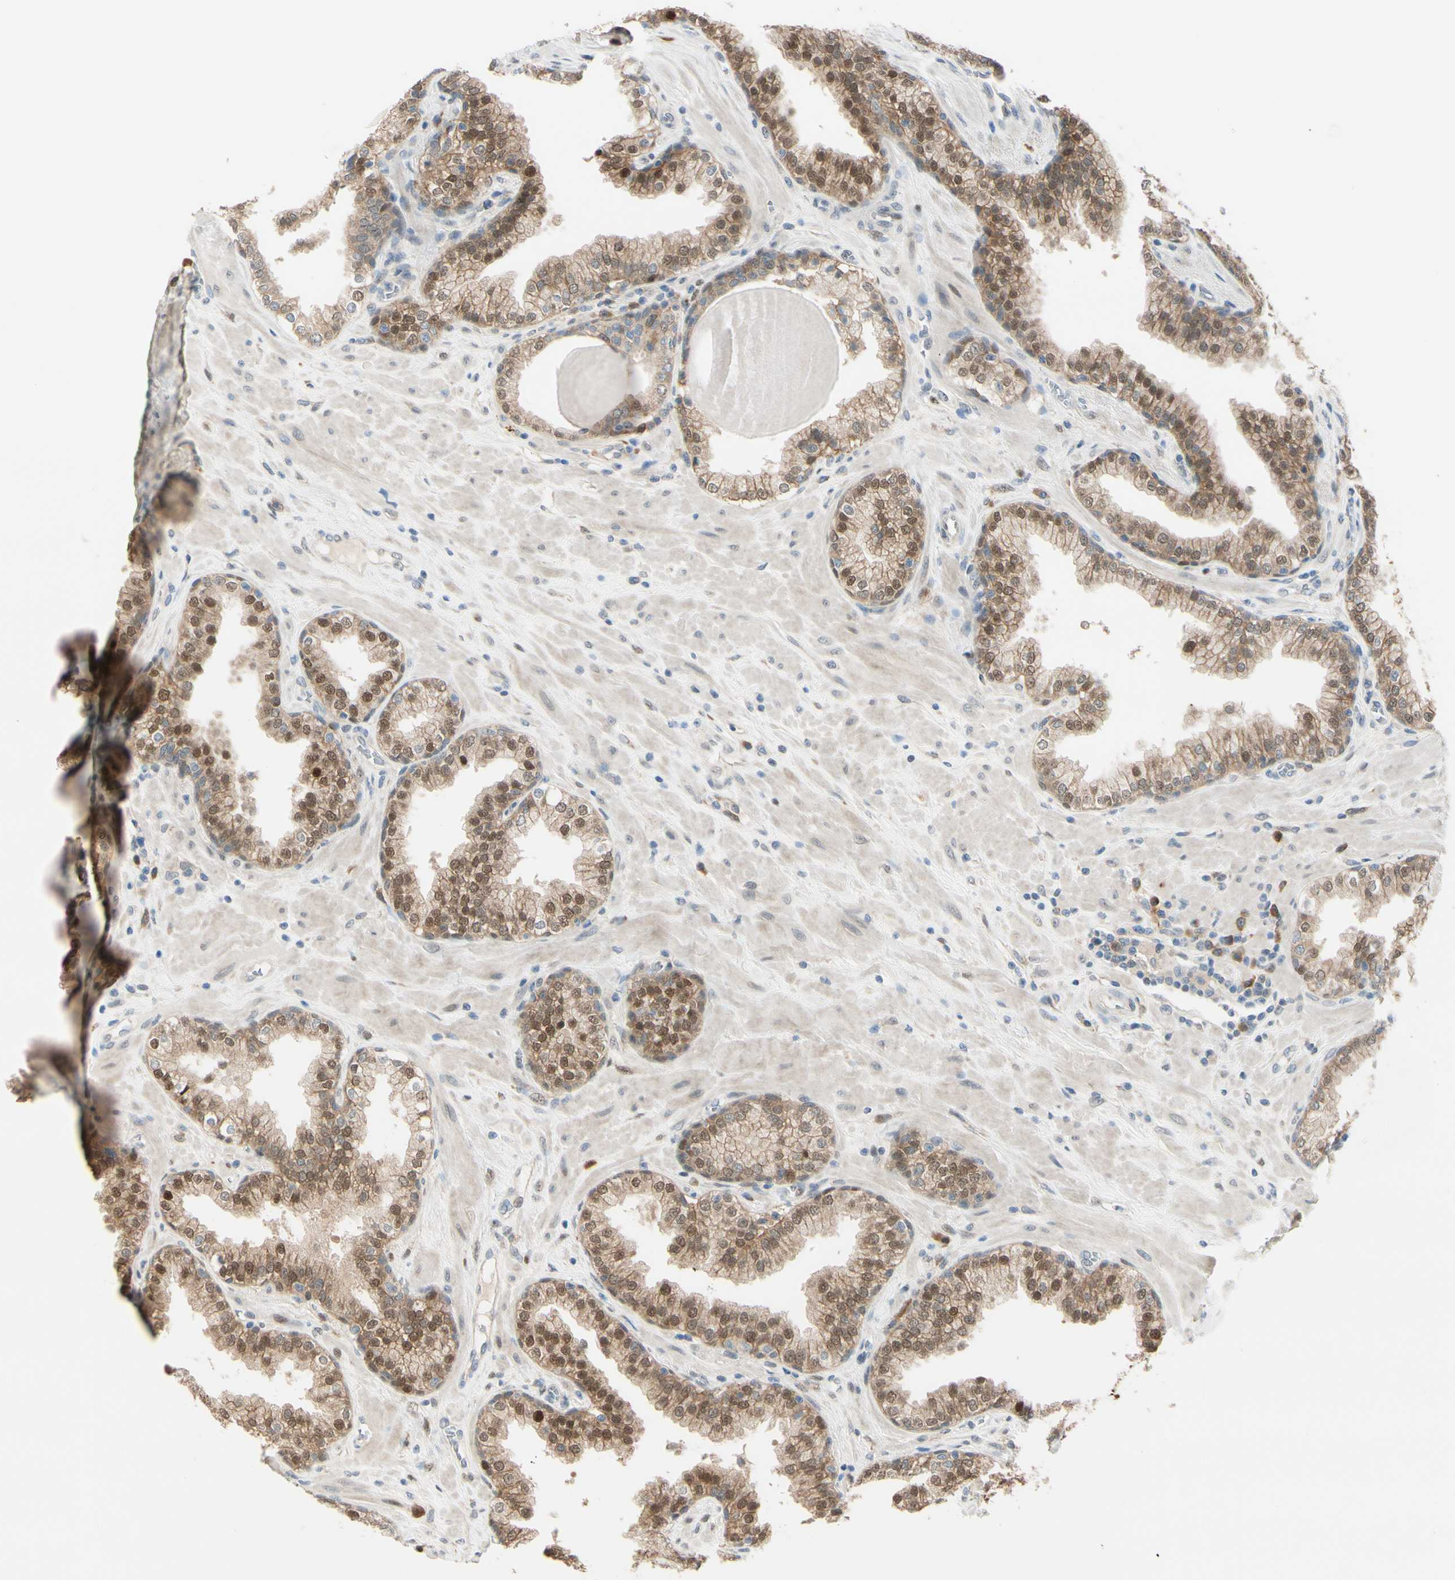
{"staining": {"intensity": "moderate", "quantity": ">75%", "location": "cytoplasmic/membranous,nuclear"}, "tissue": "prostate", "cell_type": "Glandular cells", "image_type": "normal", "snomed": [{"axis": "morphology", "description": "Normal tissue, NOS"}, {"axis": "topography", "description": "Prostate"}], "caption": "High-power microscopy captured an immunohistochemistry histopathology image of normal prostate, revealing moderate cytoplasmic/membranous,nuclear staining in approximately >75% of glandular cells. The staining was performed using DAB (3,3'-diaminobenzidine) to visualize the protein expression in brown, while the nuclei were stained in blue with hematoxylin (Magnification: 20x).", "gene": "PTTG1", "patient": {"sex": "male", "age": 51}}